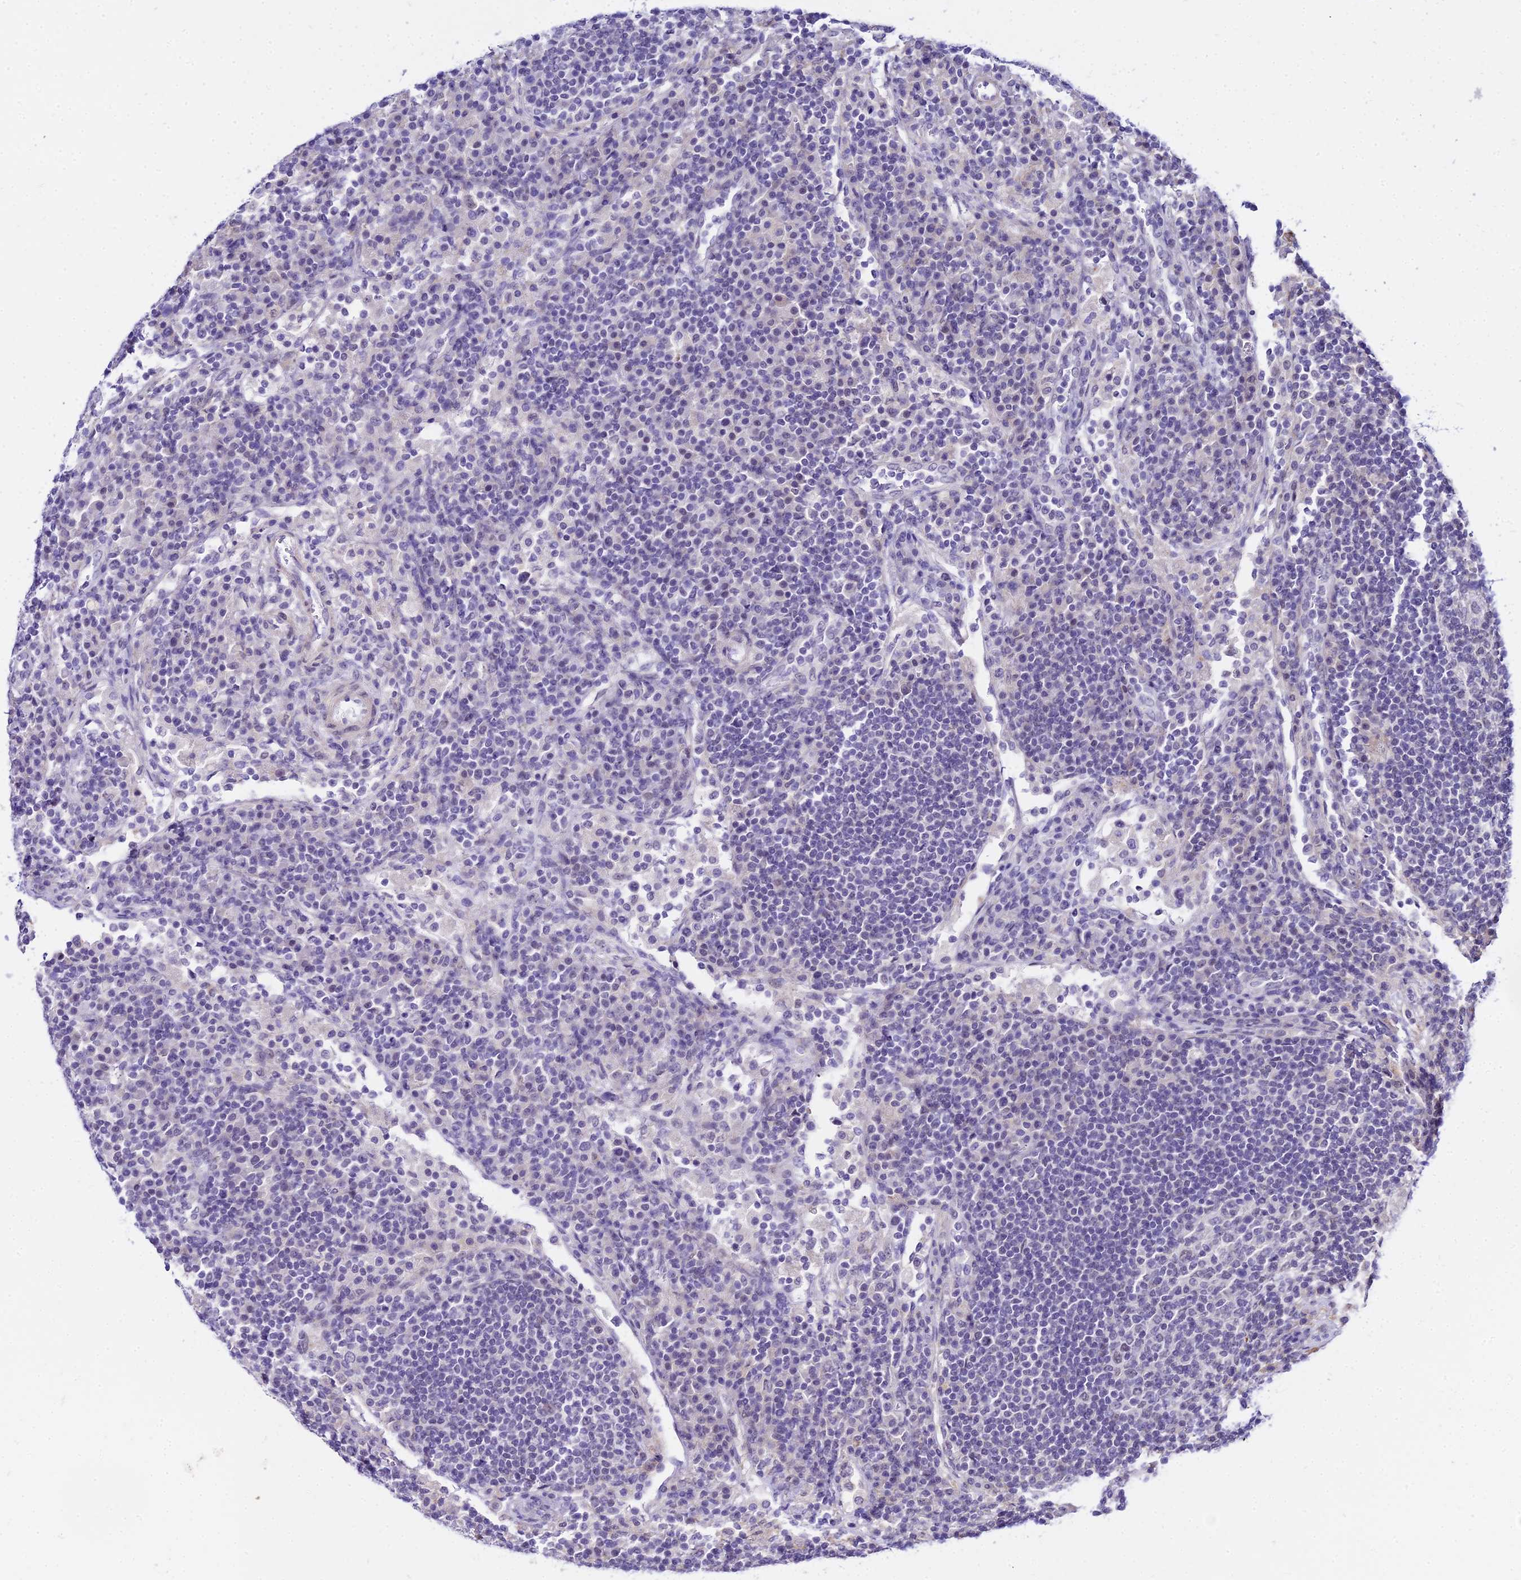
{"staining": {"intensity": "negative", "quantity": "none", "location": "none"}, "tissue": "lymph node", "cell_type": "Germinal center cells", "image_type": "normal", "snomed": [{"axis": "morphology", "description": "Normal tissue, NOS"}, {"axis": "topography", "description": "Lymph node"}], "caption": "DAB (3,3'-diaminobenzidine) immunohistochemical staining of normal human lymph node demonstrates no significant positivity in germinal center cells. The staining is performed using DAB (3,3'-diaminobenzidine) brown chromogen with nuclei counter-stained in using hematoxylin.", "gene": "ZNF628", "patient": {"sex": "female", "age": 53}}